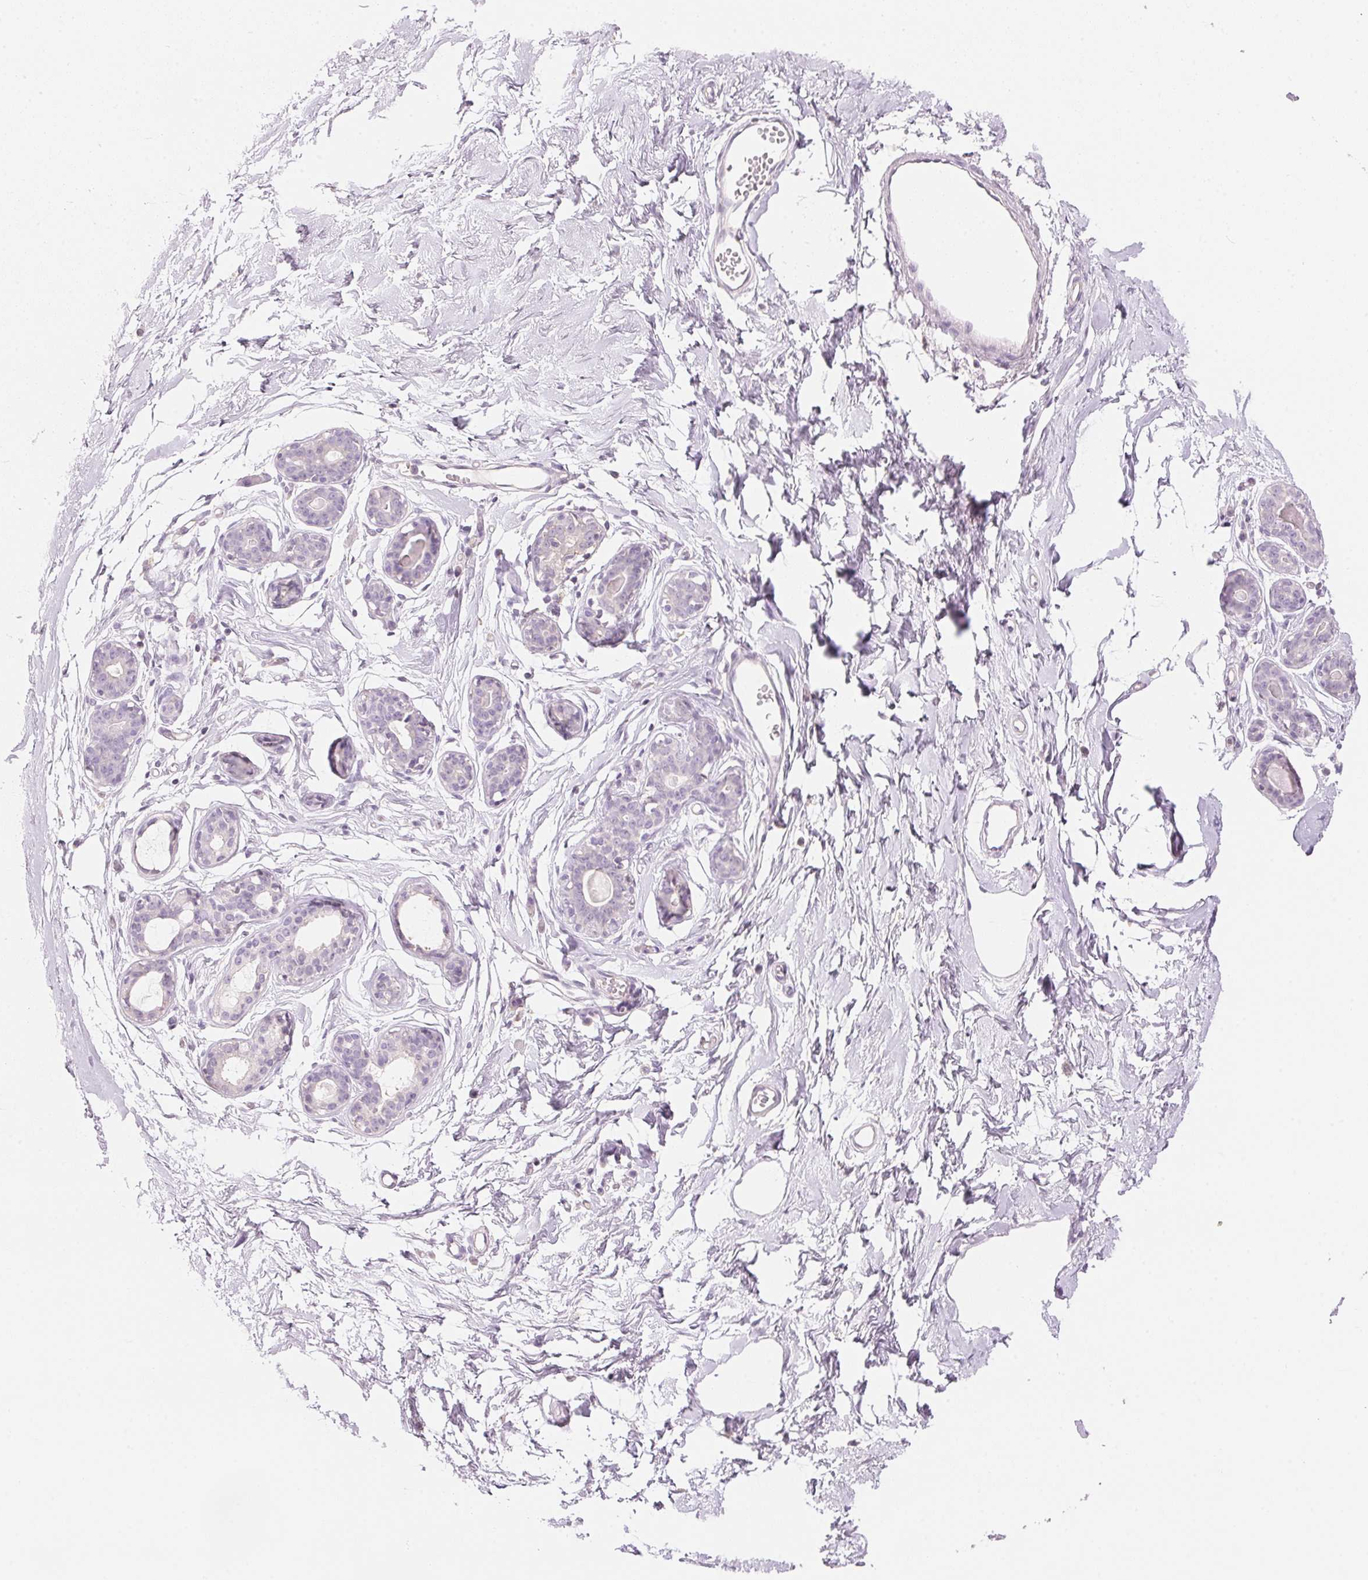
{"staining": {"intensity": "weak", "quantity": "<25%", "location": "cytoplasmic/membranous"}, "tissue": "breast", "cell_type": "Adipocytes", "image_type": "normal", "snomed": [{"axis": "morphology", "description": "Normal tissue, NOS"}, {"axis": "topography", "description": "Breast"}], "caption": "Immunohistochemical staining of normal breast displays no significant positivity in adipocytes. Nuclei are stained in blue.", "gene": "HOXB13", "patient": {"sex": "female", "age": 45}}